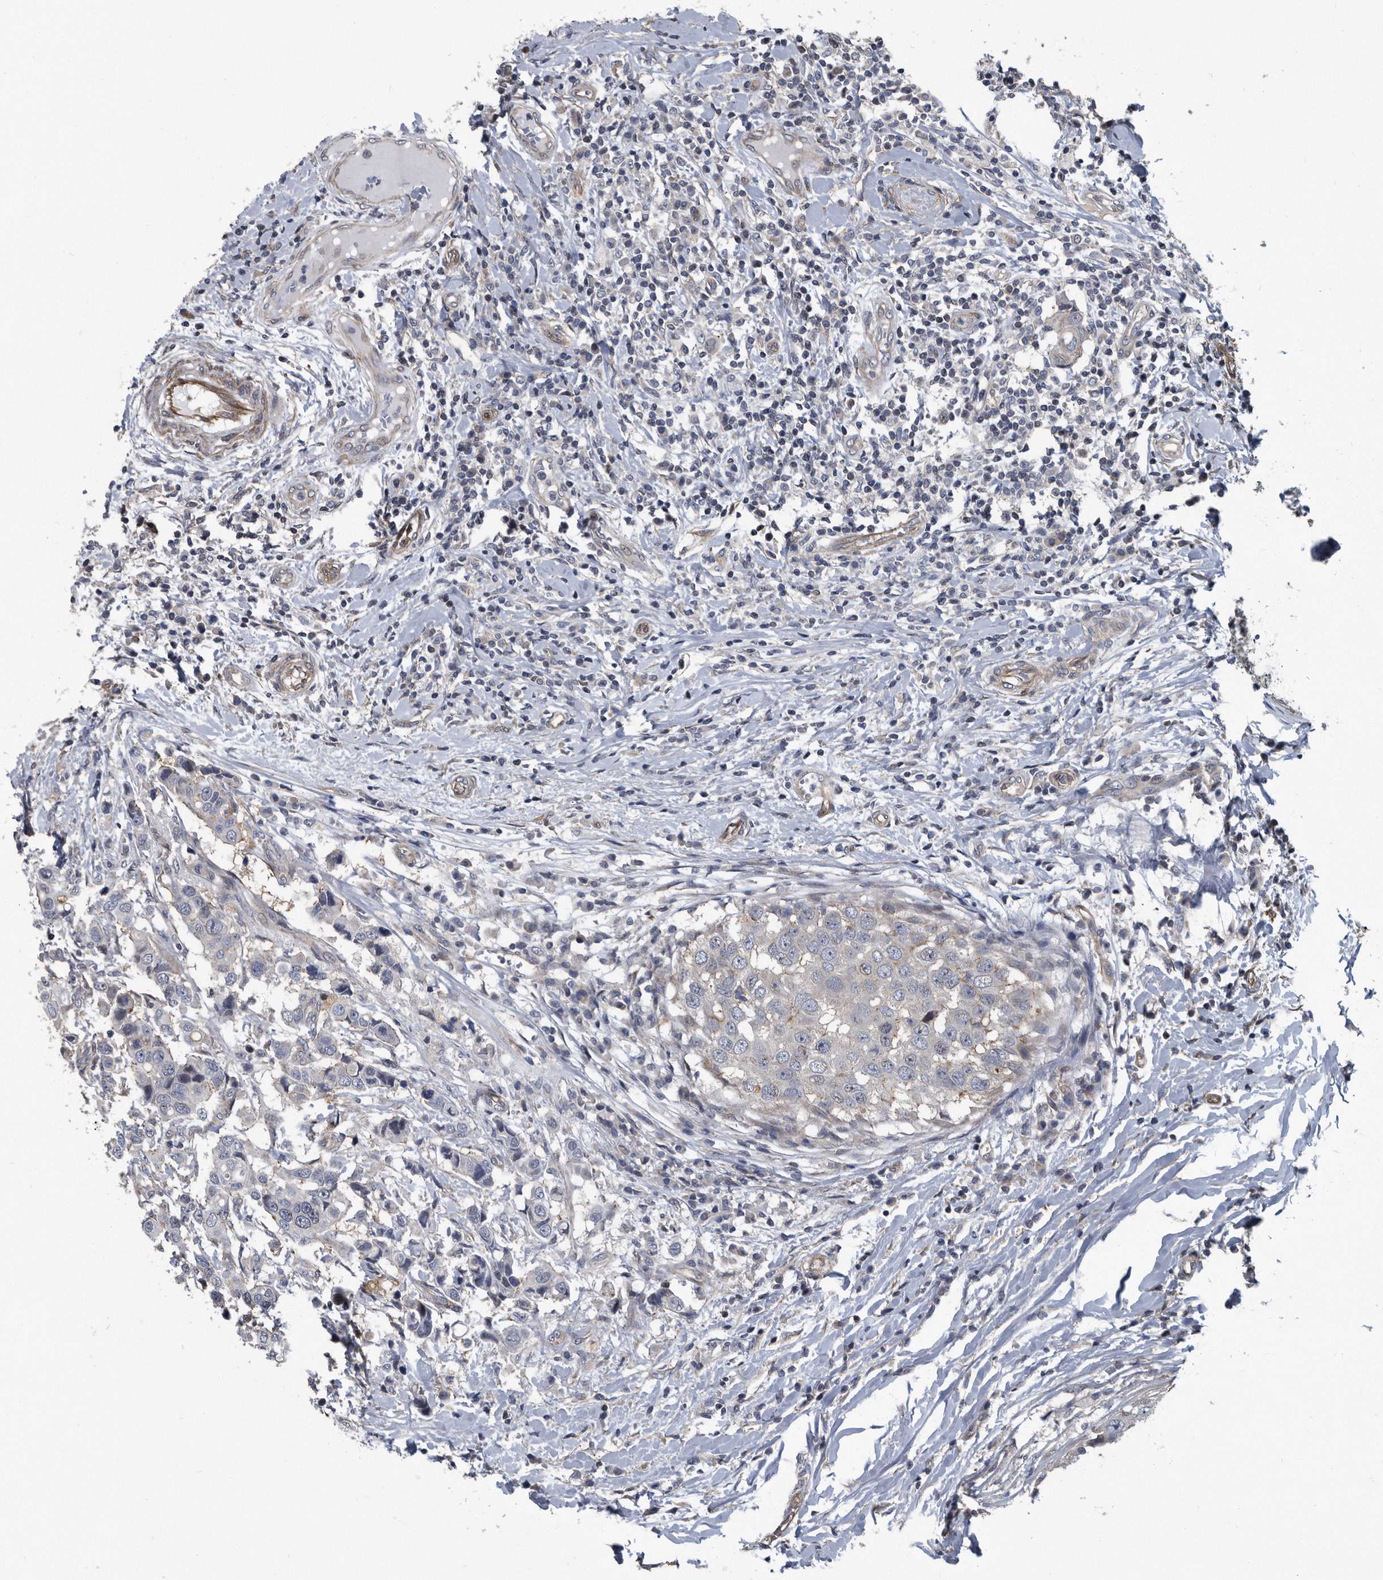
{"staining": {"intensity": "negative", "quantity": "none", "location": "none"}, "tissue": "breast cancer", "cell_type": "Tumor cells", "image_type": "cancer", "snomed": [{"axis": "morphology", "description": "Duct carcinoma"}, {"axis": "topography", "description": "Breast"}], "caption": "Tumor cells are negative for brown protein staining in breast cancer.", "gene": "ARMCX1", "patient": {"sex": "female", "age": 27}}